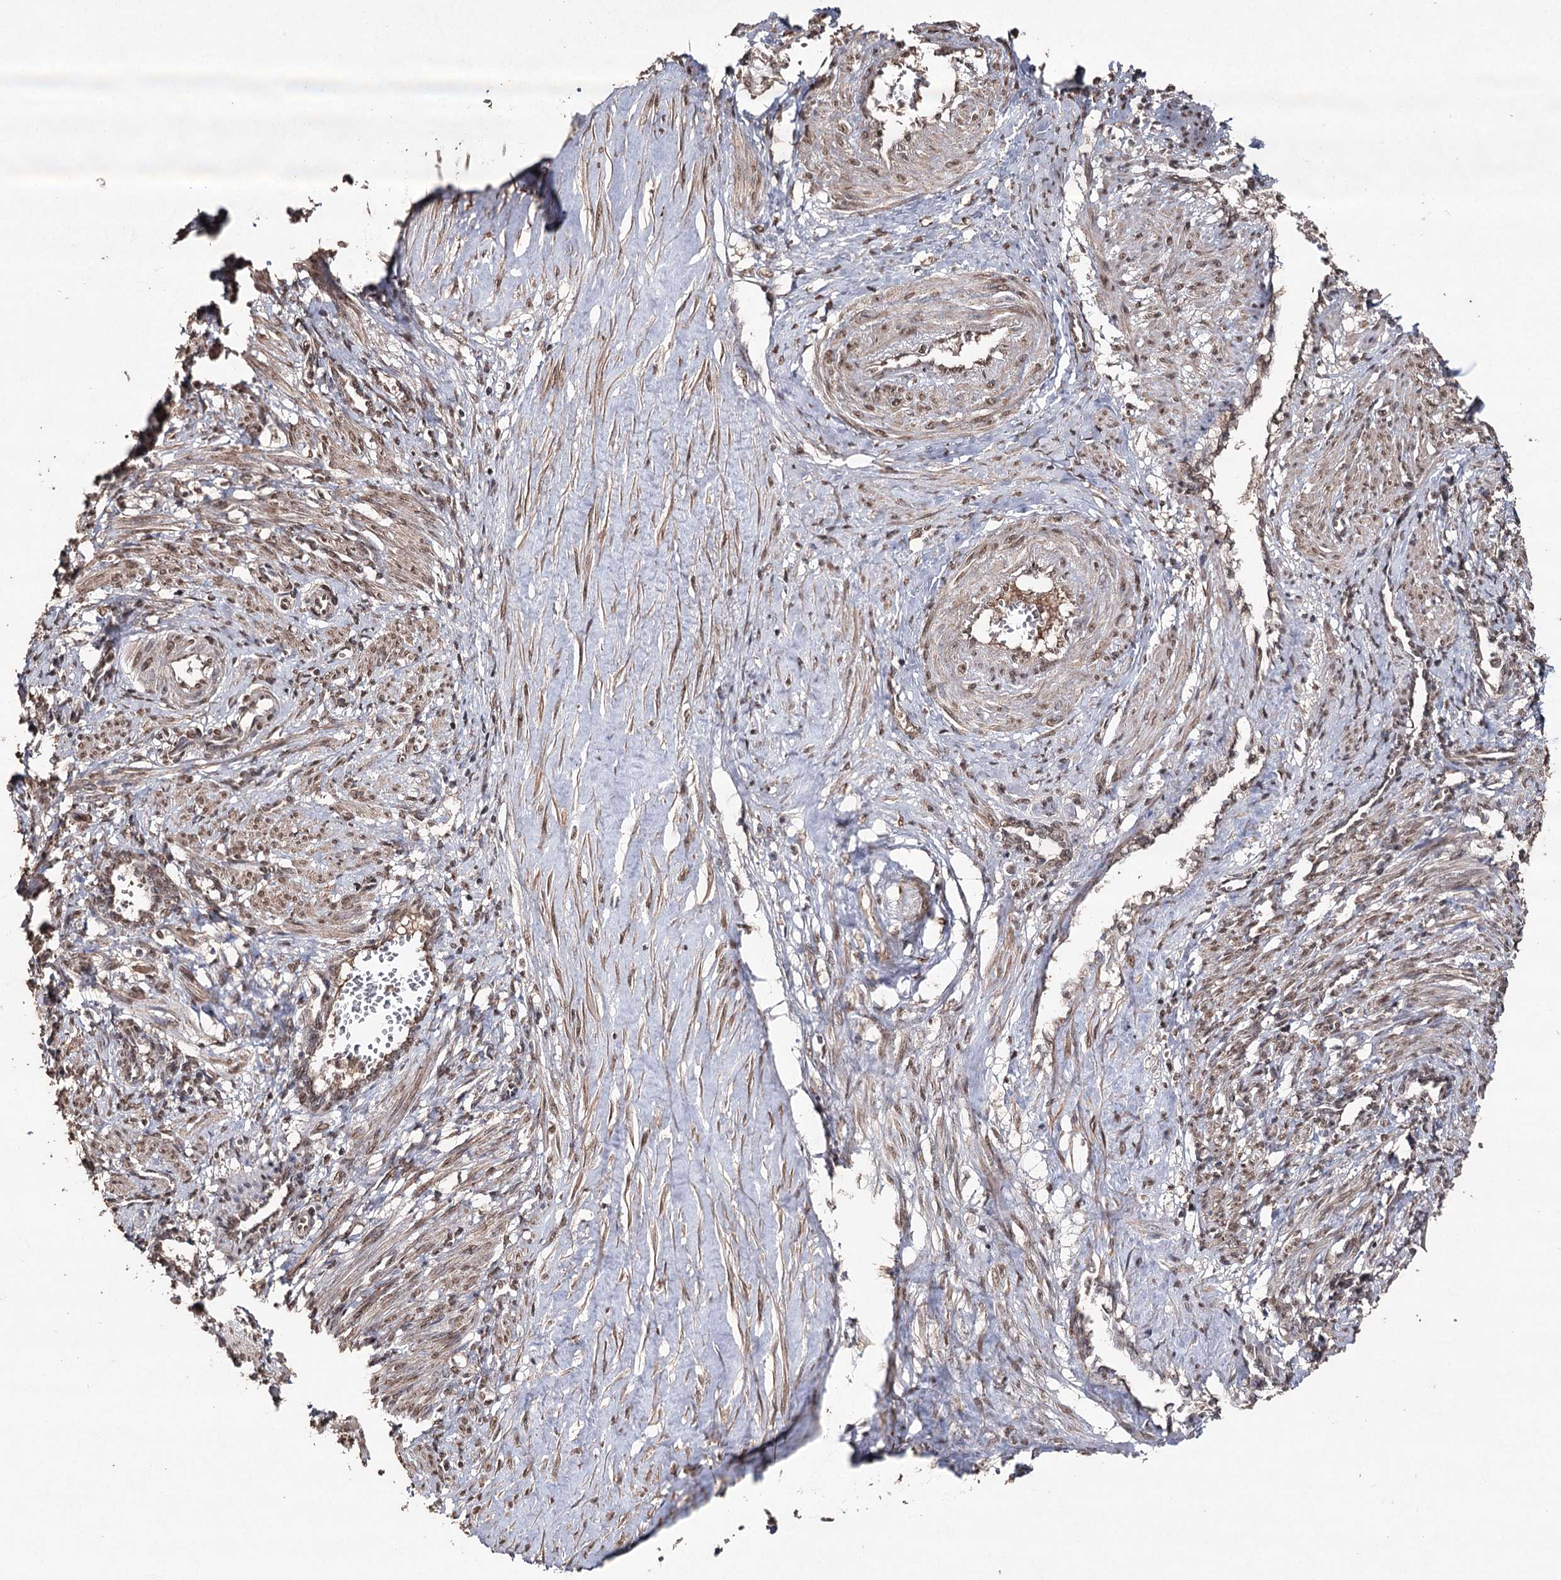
{"staining": {"intensity": "moderate", "quantity": ">75%", "location": "cytoplasmic/membranous,nuclear"}, "tissue": "smooth muscle", "cell_type": "Smooth muscle cells", "image_type": "normal", "snomed": [{"axis": "morphology", "description": "Normal tissue, NOS"}, {"axis": "topography", "description": "Endometrium"}], "caption": "DAB immunohistochemical staining of unremarkable human smooth muscle demonstrates moderate cytoplasmic/membranous,nuclear protein positivity in approximately >75% of smooth muscle cells. (DAB = brown stain, brightfield microscopy at high magnification).", "gene": "ATG14", "patient": {"sex": "female", "age": 33}}